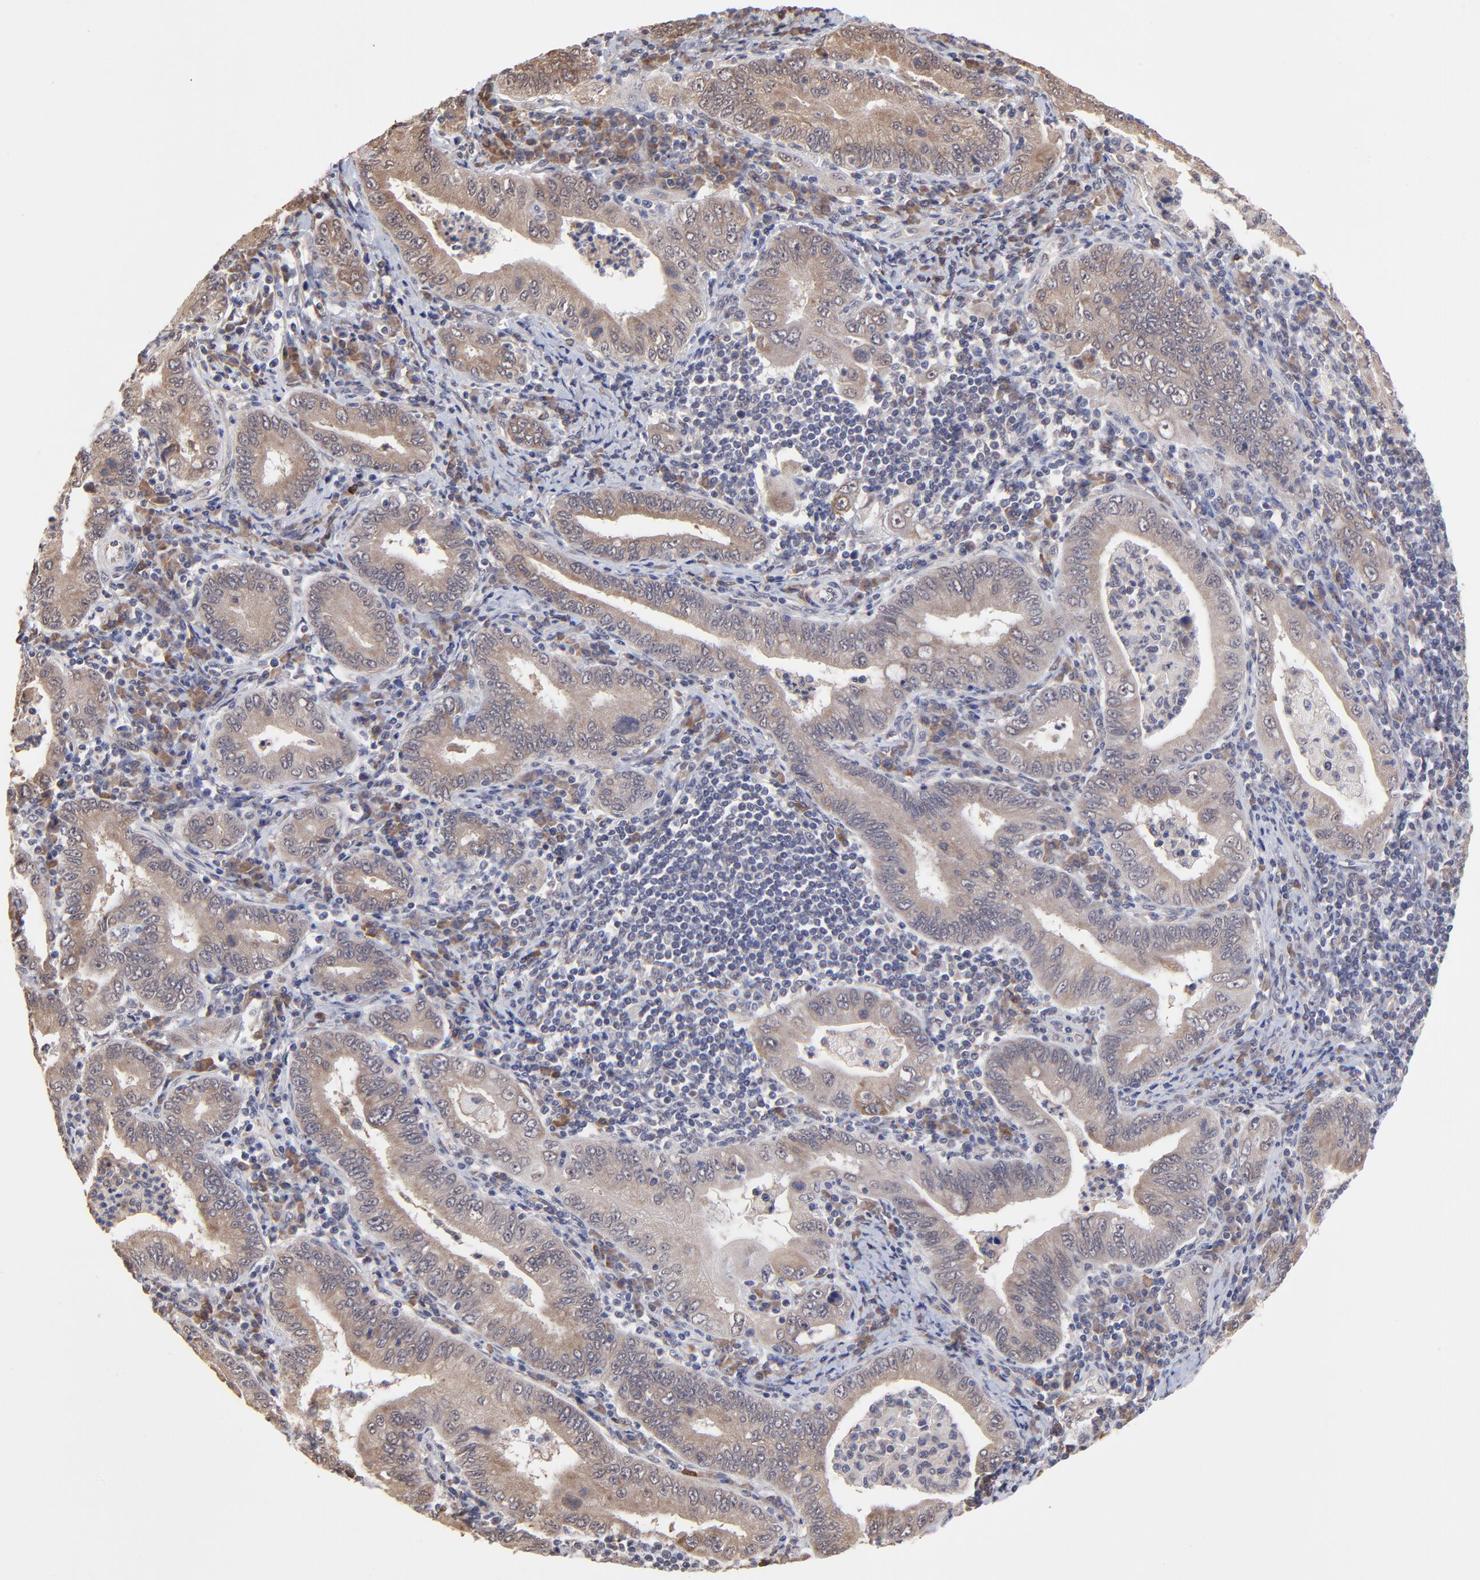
{"staining": {"intensity": "weak", "quantity": ">75%", "location": "cytoplasmic/membranous"}, "tissue": "stomach cancer", "cell_type": "Tumor cells", "image_type": "cancer", "snomed": [{"axis": "morphology", "description": "Normal tissue, NOS"}, {"axis": "morphology", "description": "Adenocarcinoma, NOS"}, {"axis": "topography", "description": "Esophagus"}, {"axis": "topography", "description": "Stomach, upper"}, {"axis": "topography", "description": "Peripheral nerve tissue"}], "caption": "DAB (3,3'-diaminobenzidine) immunohistochemical staining of human stomach cancer exhibits weak cytoplasmic/membranous protein staining in about >75% of tumor cells.", "gene": "CHL1", "patient": {"sex": "male", "age": 62}}